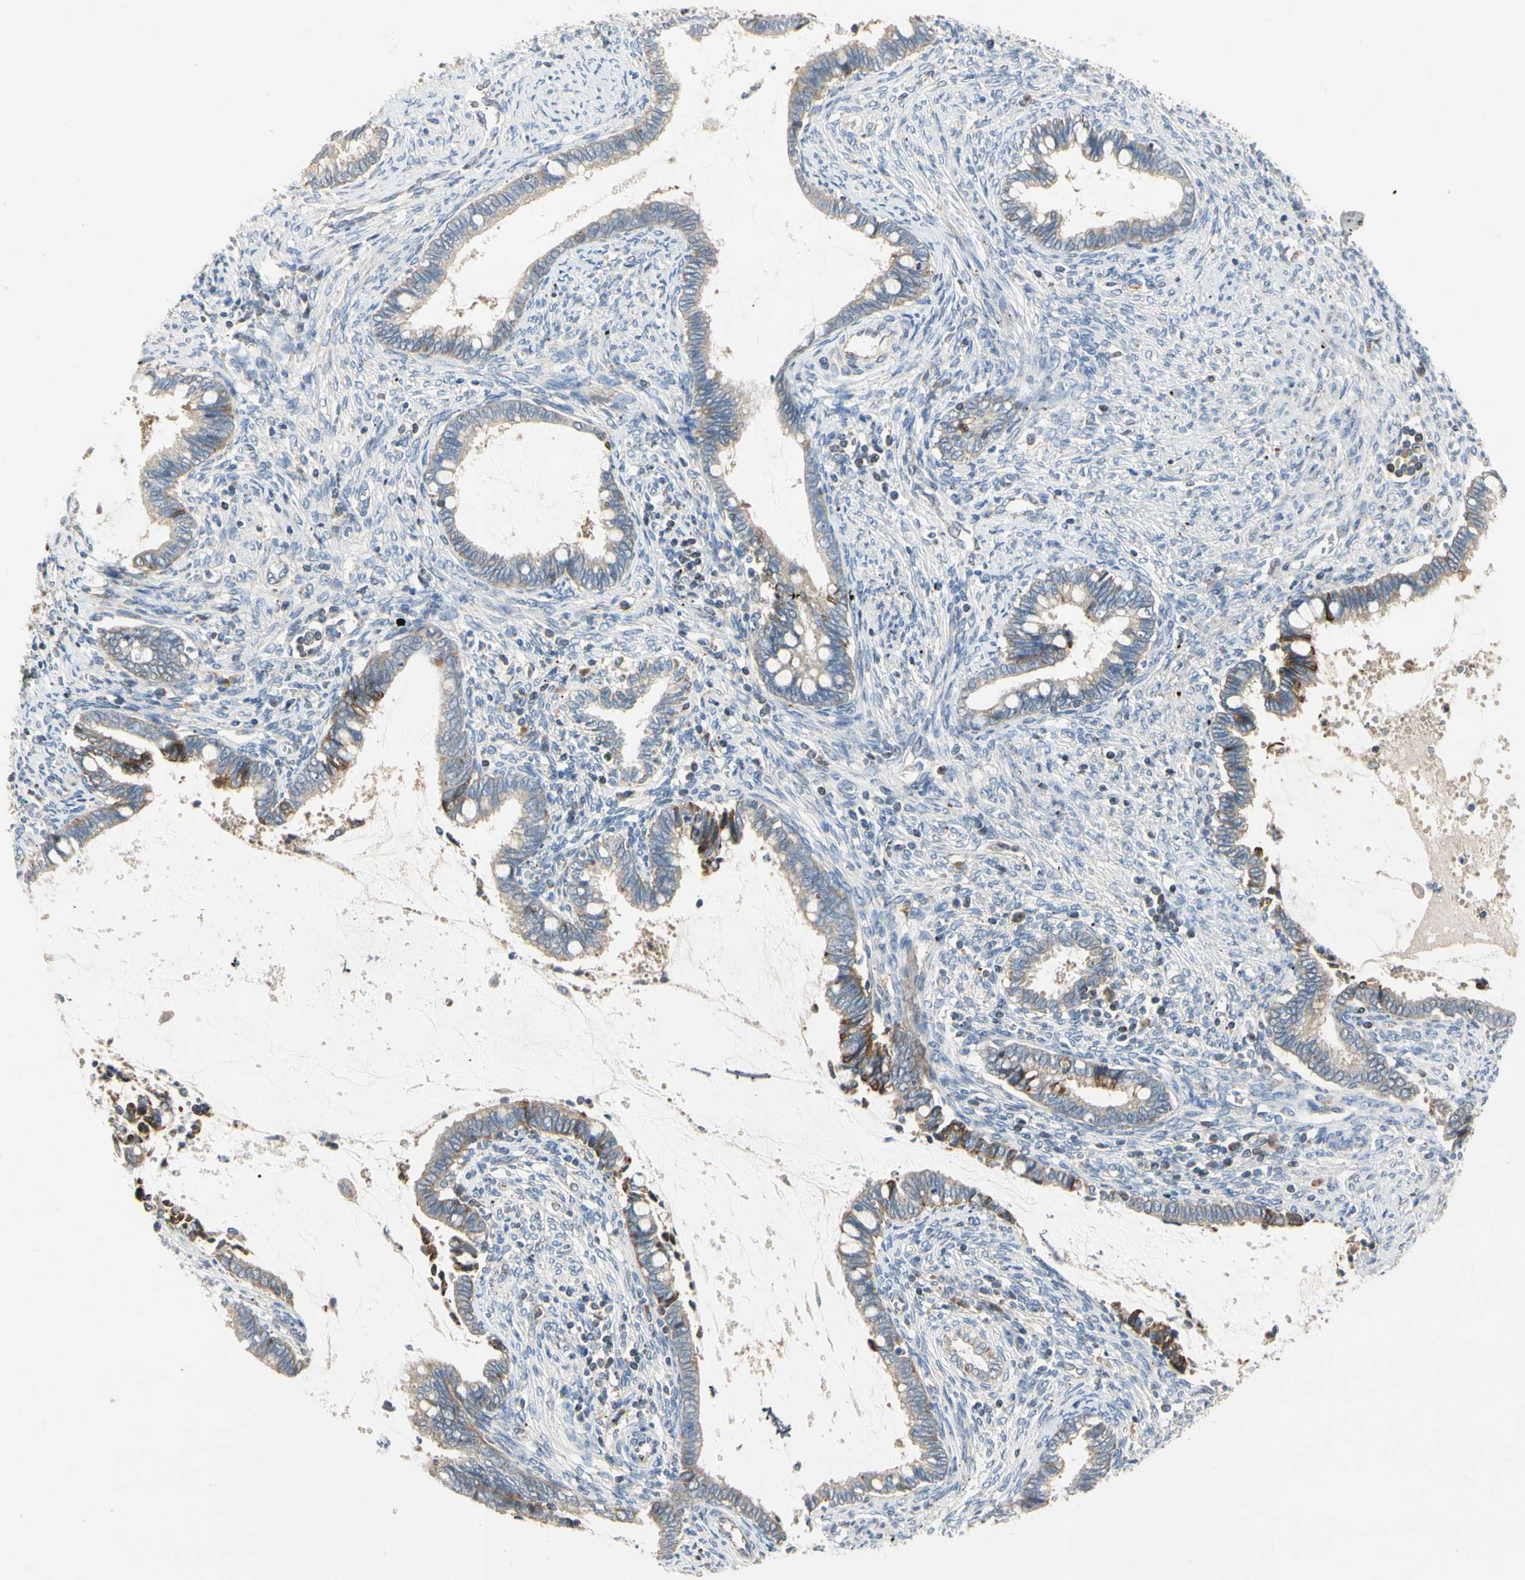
{"staining": {"intensity": "weak", "quantity": "25%-75%", "location": "cytoplasmic/membranous"}, "tissue": "cervical cancer", "cell_type": "Tumor cells", "image_type": "cancer", "snomed": [{"axis": "morphology", "description": "Adenocarcinoma, NOS"}, {"axis": "topography", "description": "Cervix"}], "caption": "Immunohistochemical staining of cervical cancer reveals low levels of weak cytoplasmic/membranous positivity in approximately 25%-75% of tumor cells.", "gene": "KLHDC8B", "patient": {"sex": "female", "age": 44}}